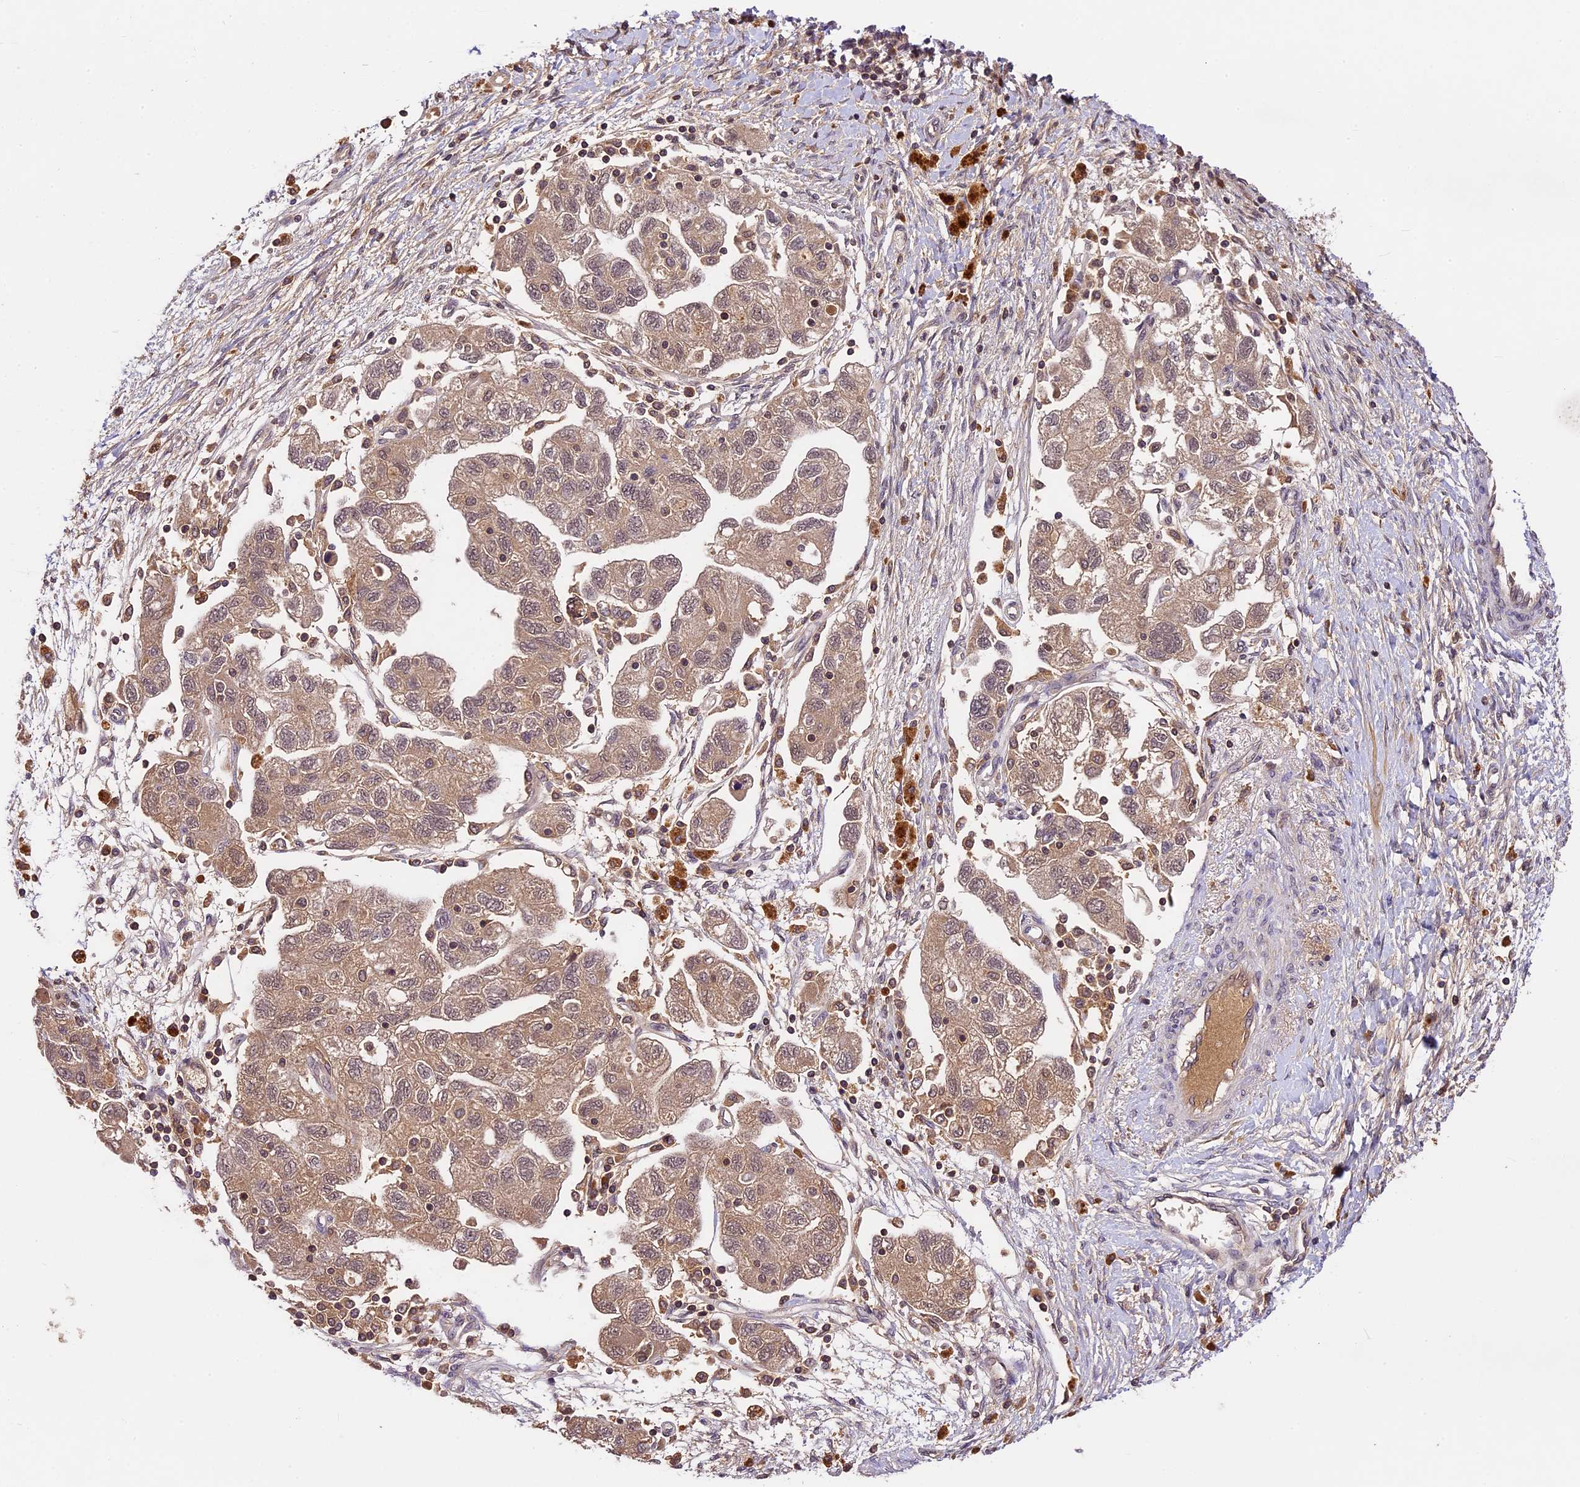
{"staining": {"intensity": "weak", "quantity": ">75%", "location": "cytoplasmic/membranous"}, "tissue": "ovarian cancer", "cell_type": "Tumor cells", "image_type": "cancer", "snomed": [{"axis": "morphology", "description": "Carcinoma, NOS"}, {"axis": "morphology", "description": "Cystadenocarcinoma, serous, NOS"}, {"axis": "topography", "description": "Ovary"}], "caption": "Serous cystadenocarcinoma (ovarian) stained with DAB IHC shows low levels of weak cytoplasmic/membranous positivity in approximately >75% of tumor cells. (Brightfield microscopy of DAB IHC at high magnification).", "gene": "ATP10A", "patient": {"sex": "female", "age": 69}}